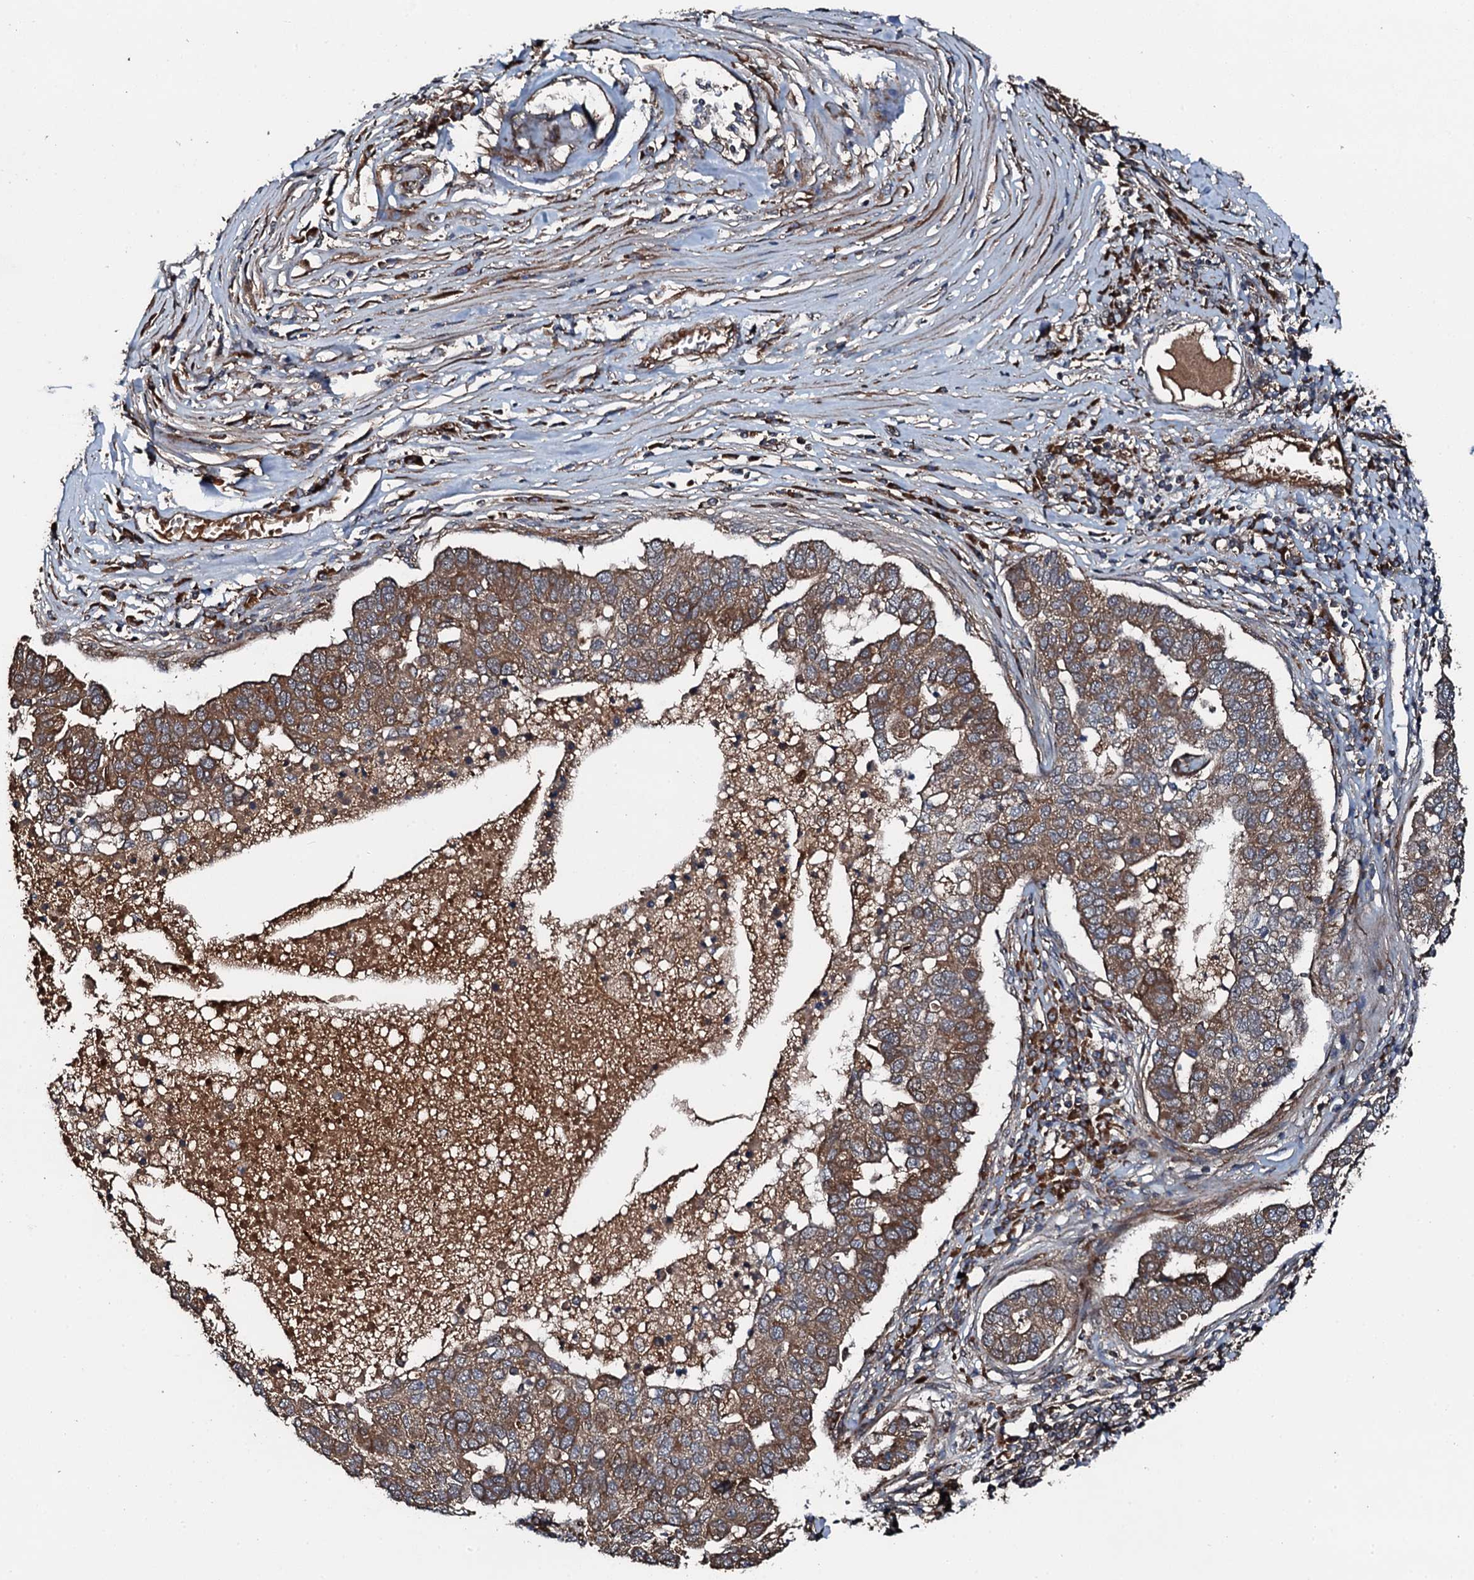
{"staining": {"intensity": "moderate", "quantity": ">75%", "location": "cytoplasmic/membranous"}, "tissue": "pancreatic cancer", "cell_type": "Tumor cells", "image_type": "cancer", "snomed": [{"axis": "morphology", "description": "Adenocarcinoma, NOS"}, {"axis": "topography", "description": "Pancreas"}], "caption": "A photomicrograph showing moderate cytoplasmic/membranous staining in approximately >75% of tumor cells in pancreatic adenocarcinoma, as visualized by brown immunohistochemical staining.", "gene": "FLYWCH1", "patient": {"sex": "female", "age": 61}}